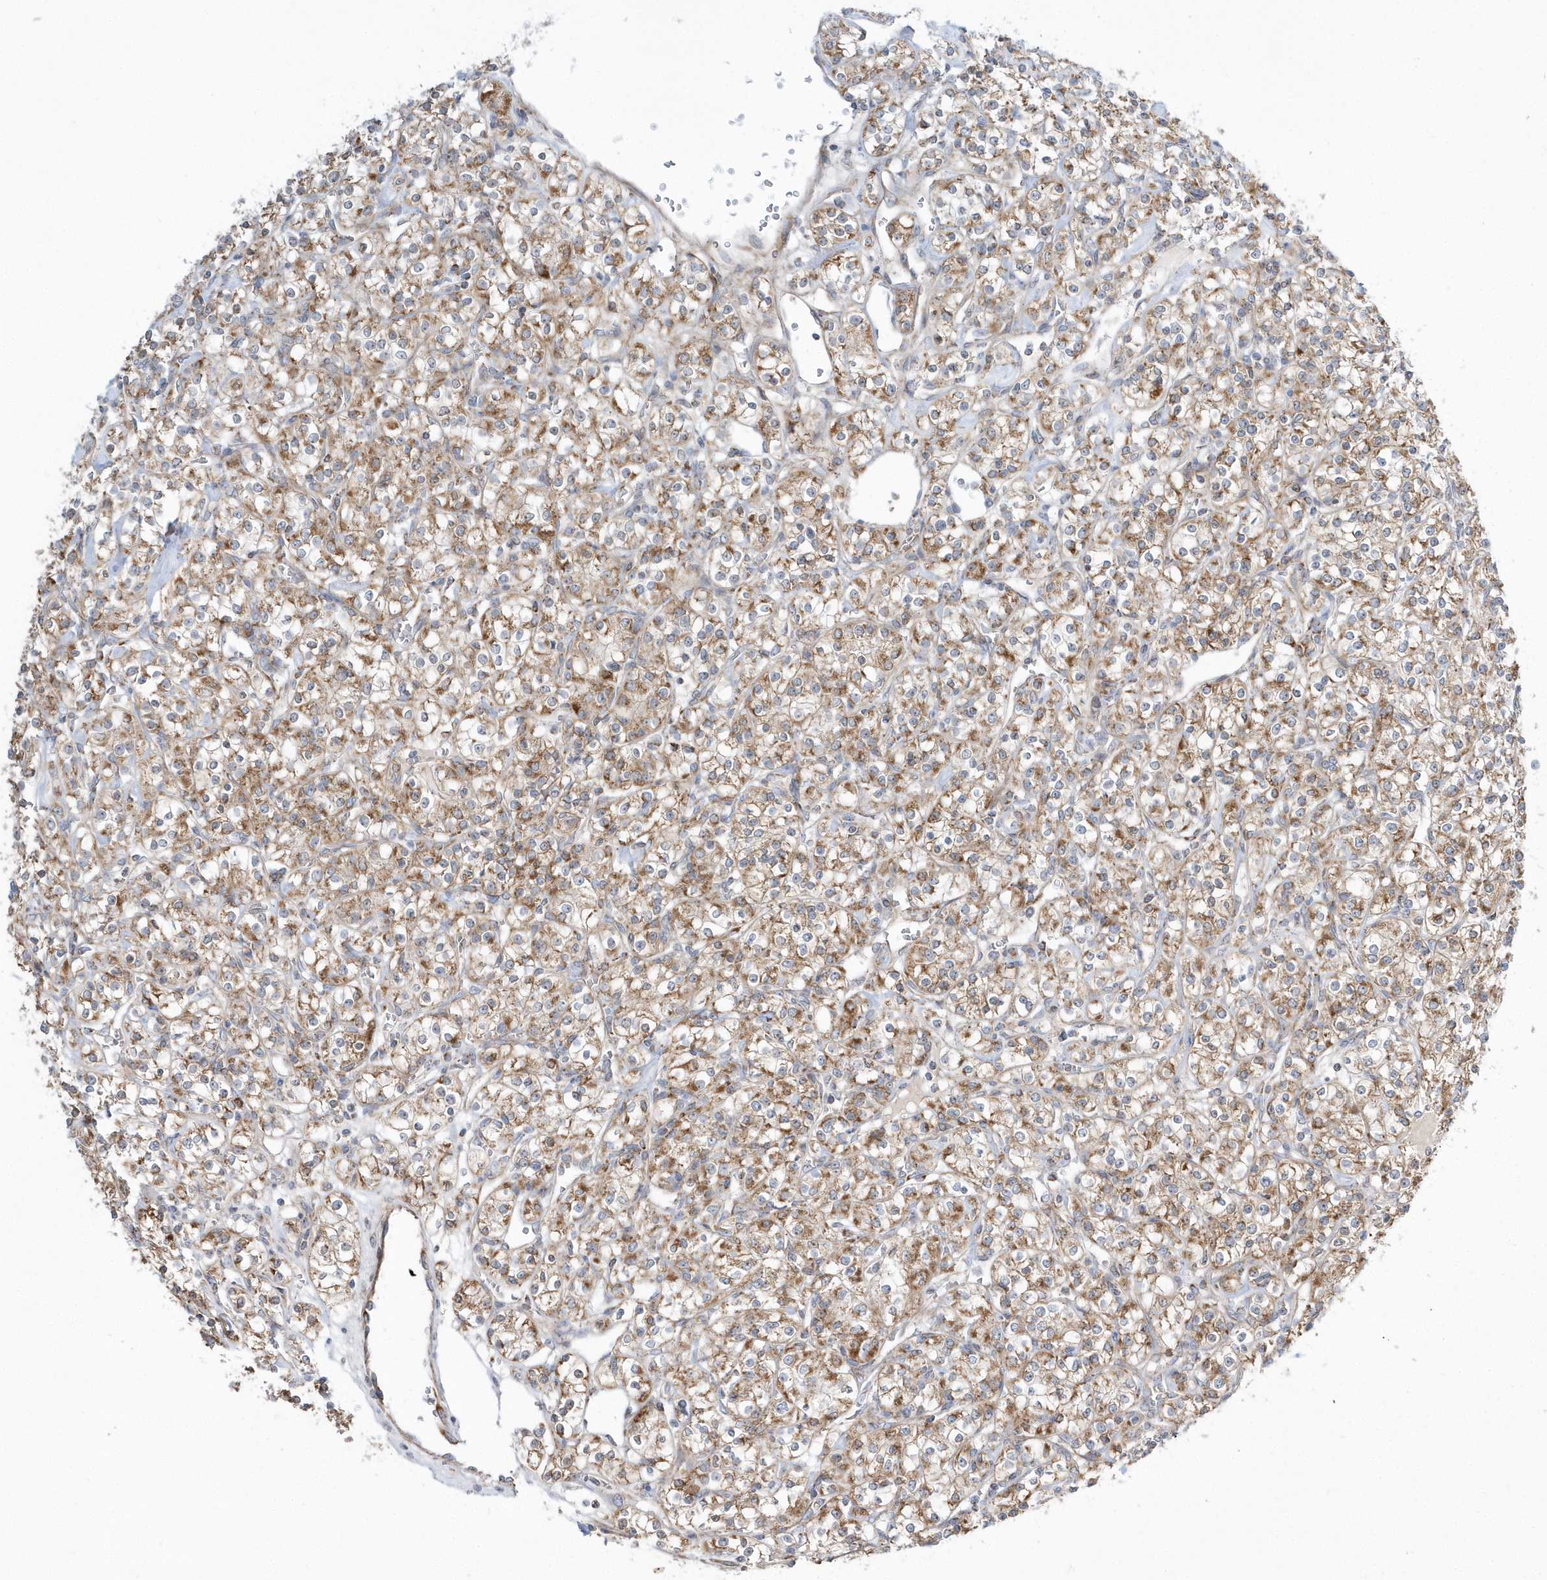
{"staining": {"intensity": "moderate", "quantity": ">75%", "location": "cytoplasmic/membranous"}, "tissue": "renal cancer", "cell_type": "Tumor cells", "image_type": "cancer", "snomed": [{"axis": "morphology", "description": "Adenocarcinoma, NOS"}, {"axis": "topography", "description": "Kidney"}], "caption": "Renal cancer (adenocarcinoma) tissue shows moderate cytoplasmic/membranous positivity in about >75% of tumor cells, visualized by immunohistochemistry. The protein of interest is shown in brown color, while the nuclei are stained blue.", "gene": "OPA1", "patient": {"sex": "male", "age": 77}}